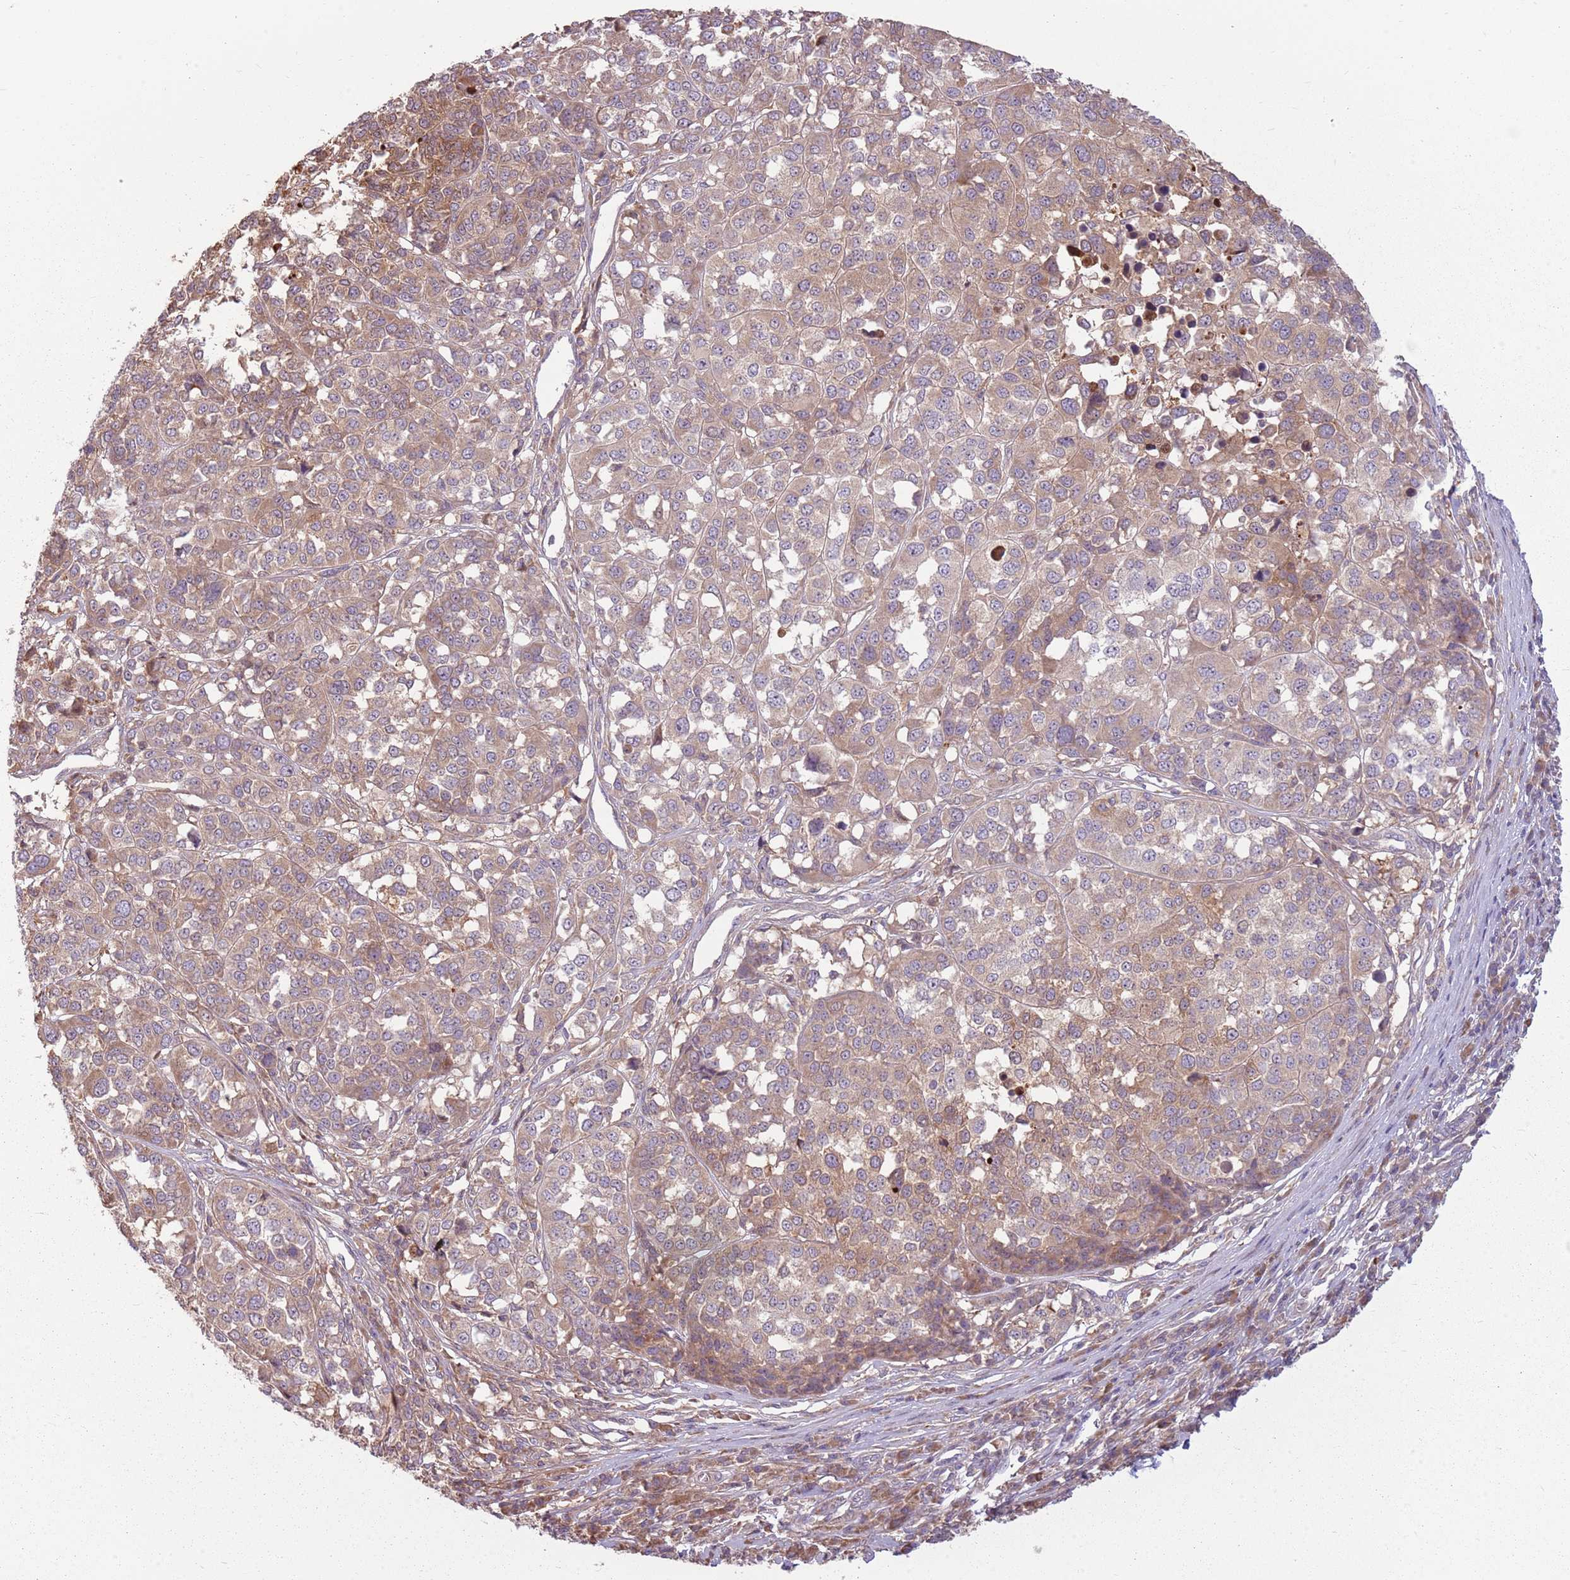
{"staining": {"intensity": "weak", "quantity": ">75%", "location": "cytoplasmic/membranous"}, "tissue": "melanoma", "cell_type": "Tumor cells", "image_type": "cancer", "snomed": [{"axis": "morphology", "description": "Malignant melanoma, Metastatic site"}, {"axis": "topography", "description": "Lymph node"}], "caption": "IHC image of neoplastic tissue: human malignant melanoma (metastatic site) stained using IHC exhibits low levels of weak protein expression localized specifically in the cytoplasmic/membranous of tumor cells, appearing as a cytoplasmic/membranous brown color.", "gene": "RPL21", "patient": {"sex": "male", "age": 44}}